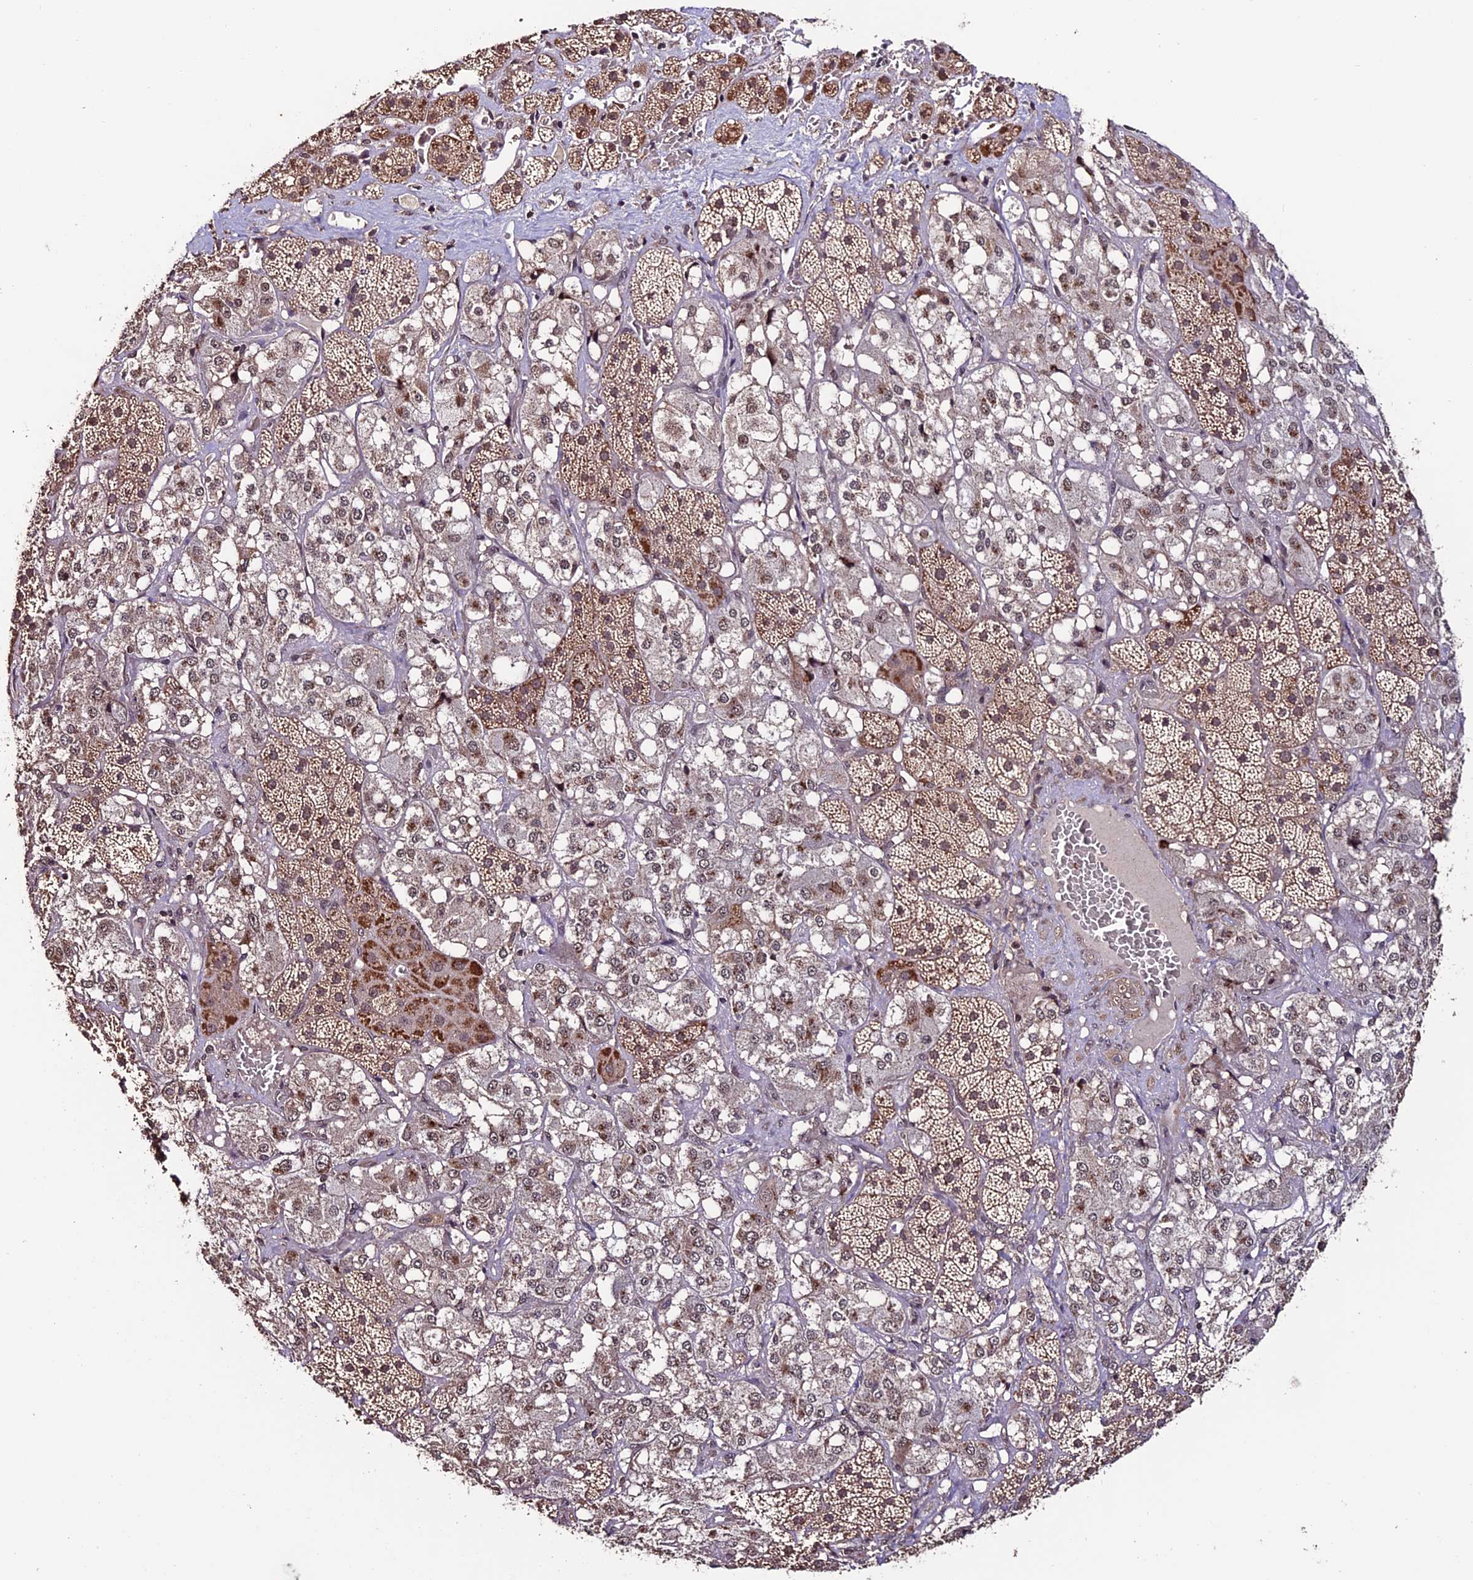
{"staining": {"intensity": "moderate", "quantity": ">75%", "location": "cytoplasmic/membranous,nuclear"}, "tissue": "adrenal gland", "cell_type": "Glandular cells", "image_type": "normal", "snomed": [{"axis": "morphology", "description": "Normal tissue, NOS"}, {"axis": "topography", "description": "Adrenal gland"}], "caption": "A high-resolution image shows IHC staining of normal adrenal gland, which exhibits moderate cytoplasmic/membranous,nuclear expression in about >75% of glandular cells.", "gene": "CABIN1", "patient": {"sex": "male", "age": 57}}